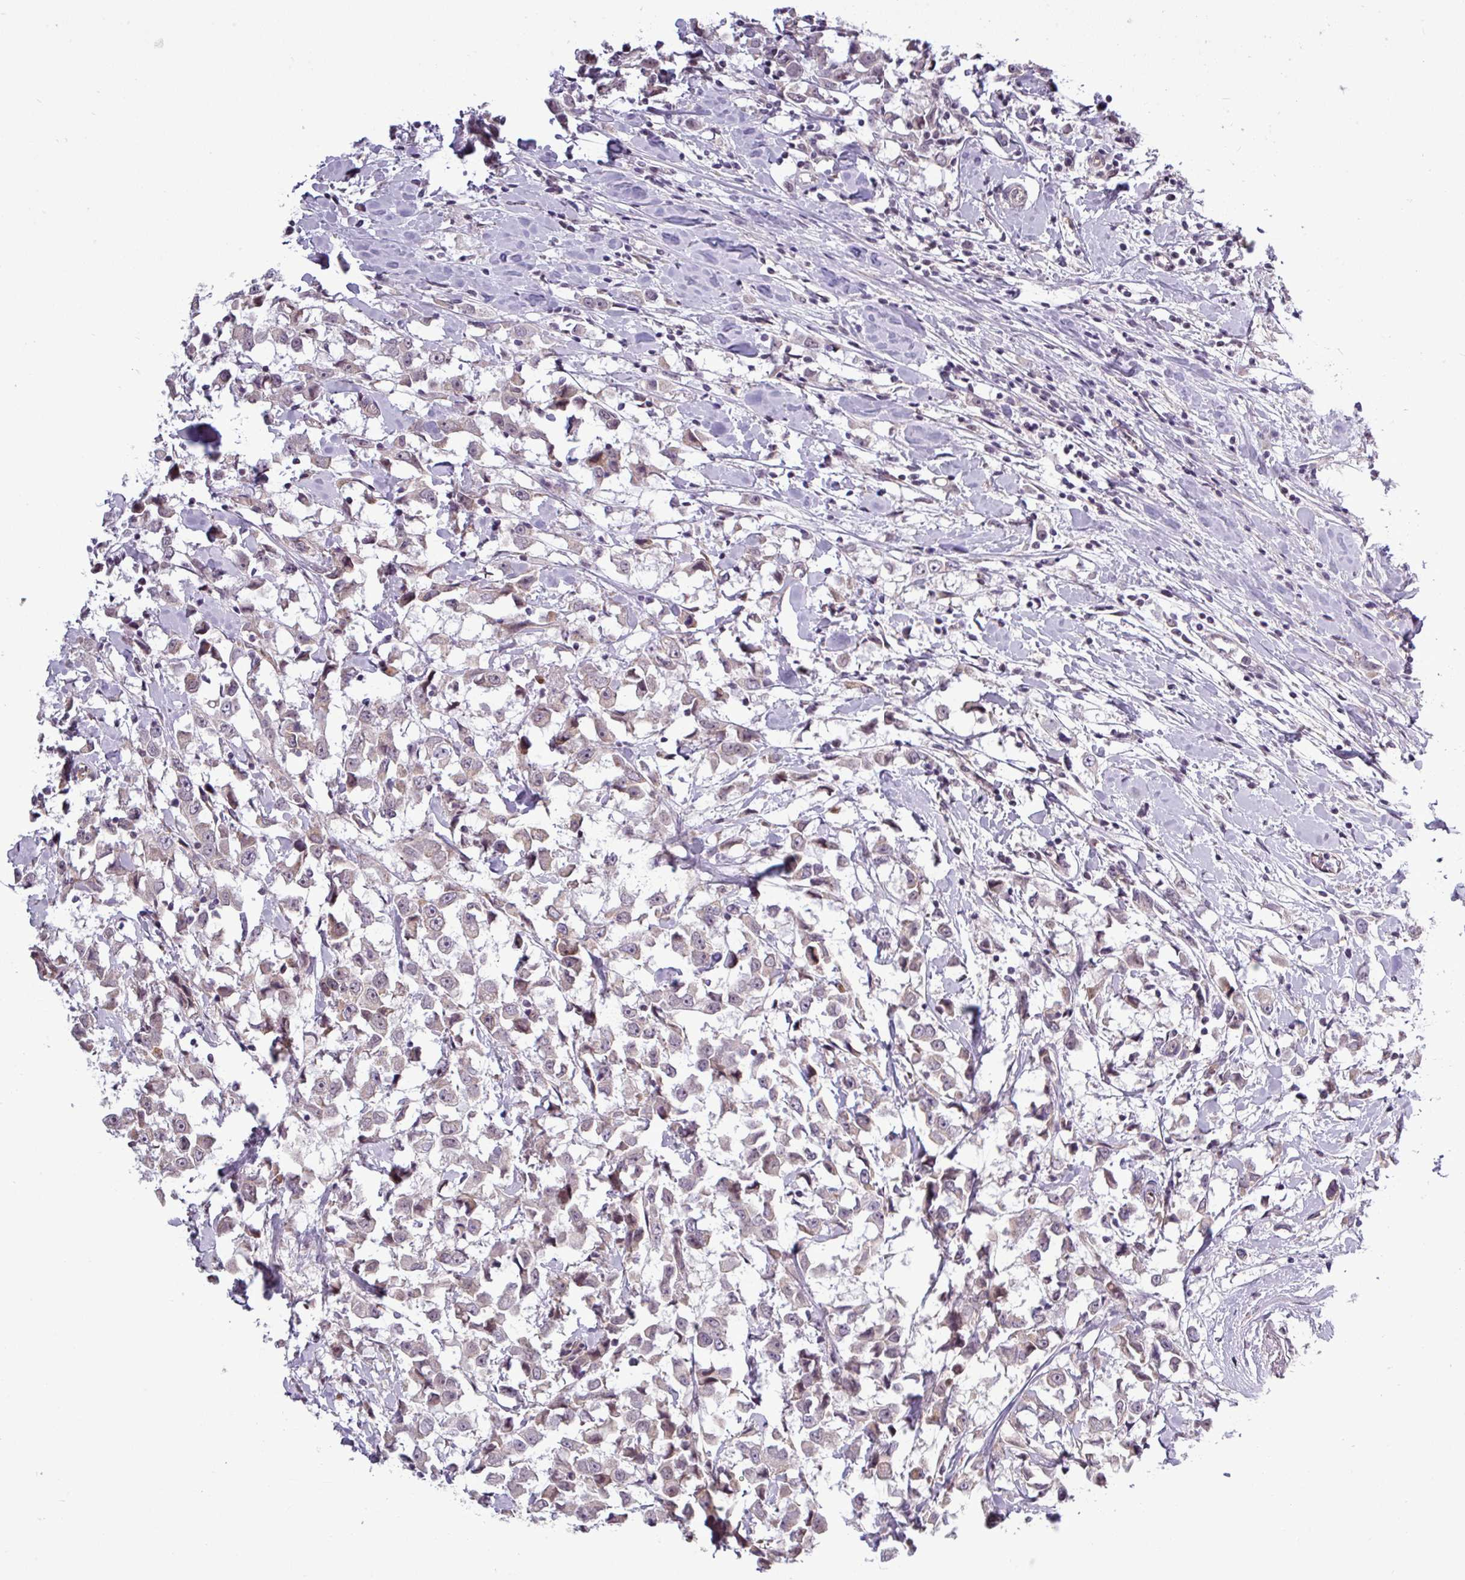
{"staining": {"intensity": "negative", "quantity": "none", "location": "none"}, "tissue": "breast cancer", "cell_type": "Tumor cells", "image_type": "cancer", "snomed": [{"axis": "morphology", "description": "Duct carcinoma"}, {"axis": "topography", "description": "Breast"}], "caption": "DAB immunohistochemical staining of human intraductal carcinoma (breast) reveals no significant expression in tumor cells. The staining was performed using DAB to visualize the protein expression in brown, while the nuclei were stained in blue with hematoxylin (Magnification: 20x).", "gene": "GPT2", "patient": {"sex": "female", "age": 61}}